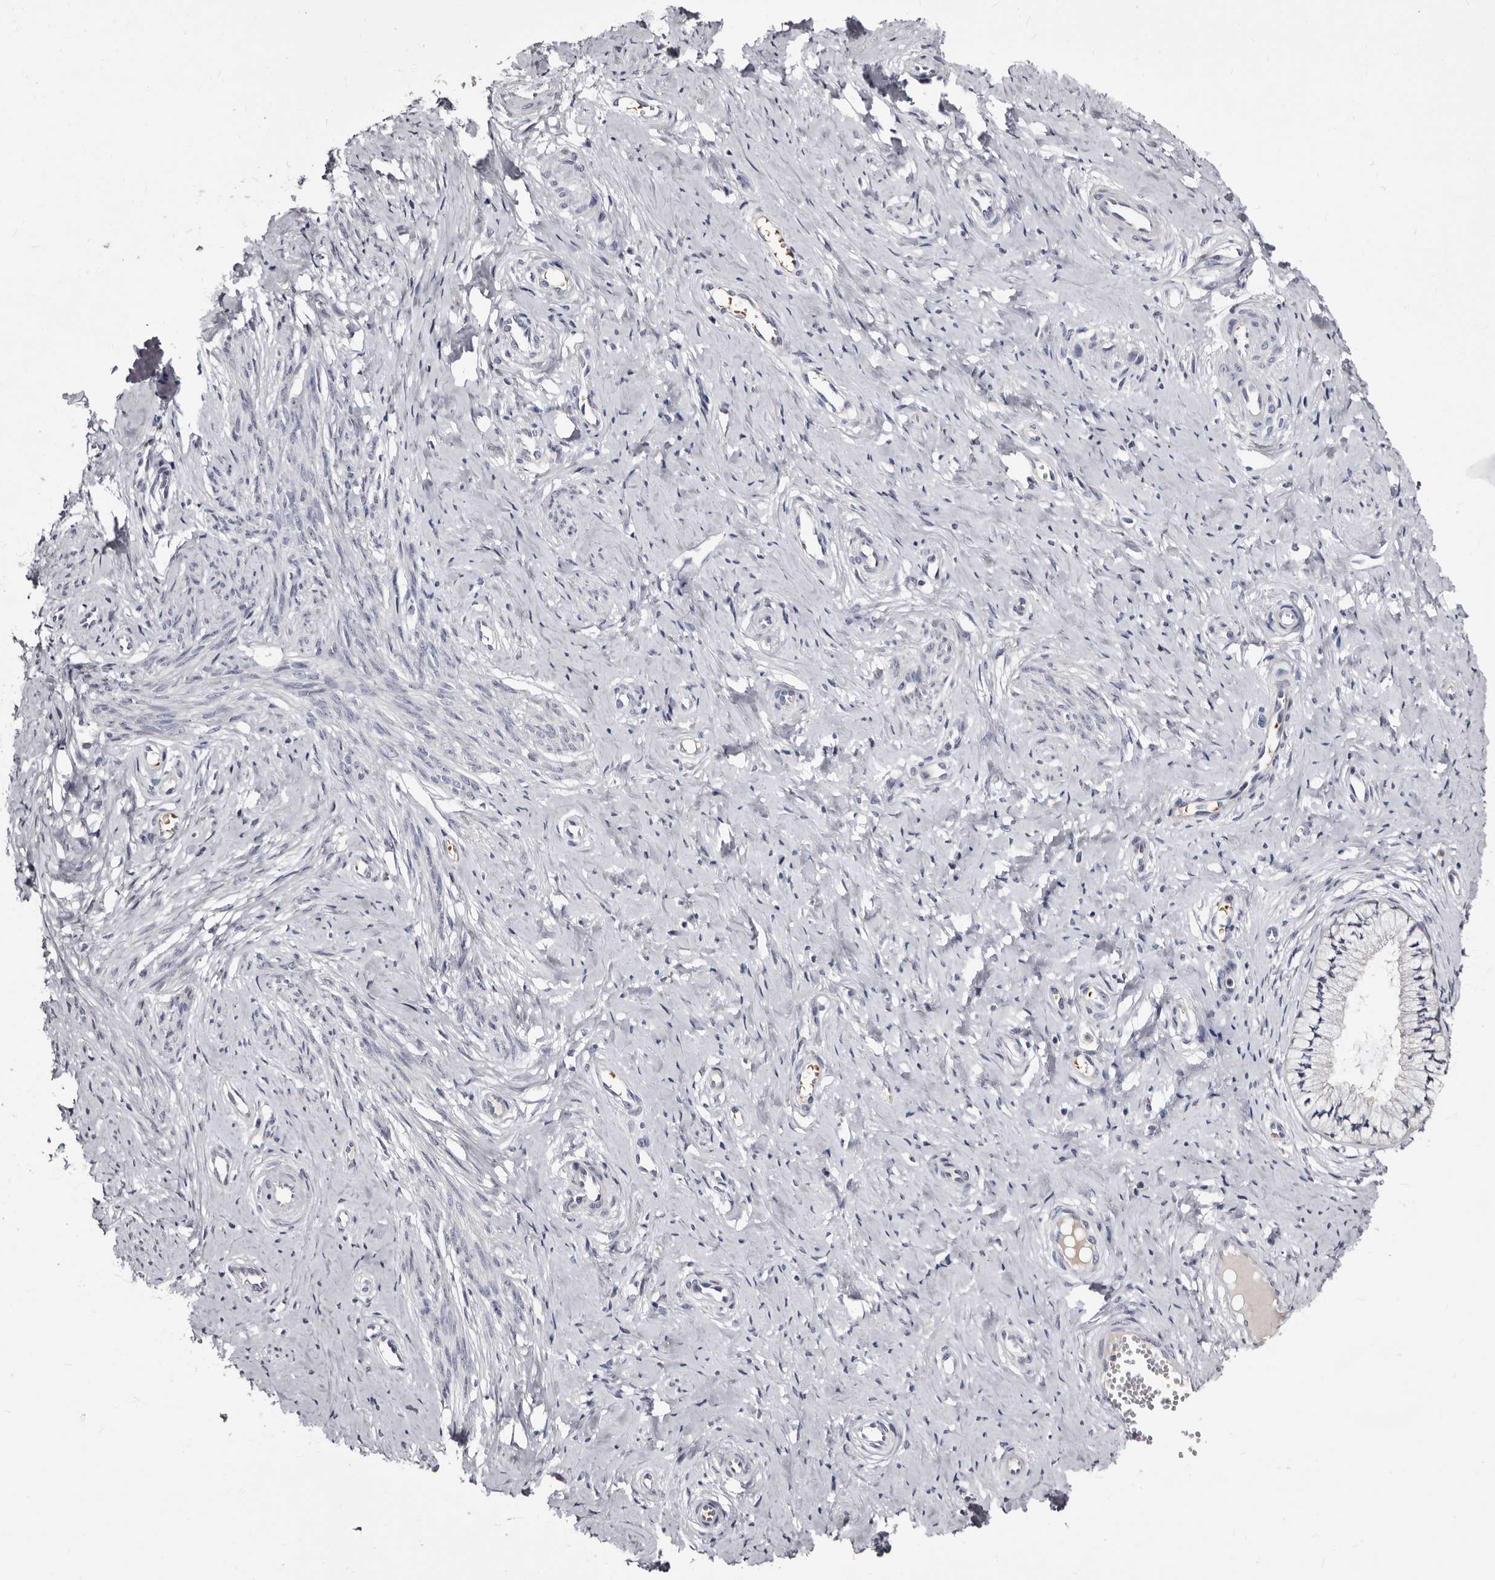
{"staining": {"intensity": "negative", "quantity": "none", "location": "none"}, "tissue": "cervix", "cell_type": "Glandular cells", "image_type": "normal", "snomed": [{"axis": "morphology", "description": "Normal tissue, NOS"}, {"axis": "topography", "description": "Cervix"}], "caption": "A micrograph of human cervix is negative for staining in glandular cells. (DAB (3,3'-diaminobenzidine) IHC, high magnification).", "gene": "BPGM", "patient": {"sex": "female", "age": 36}}